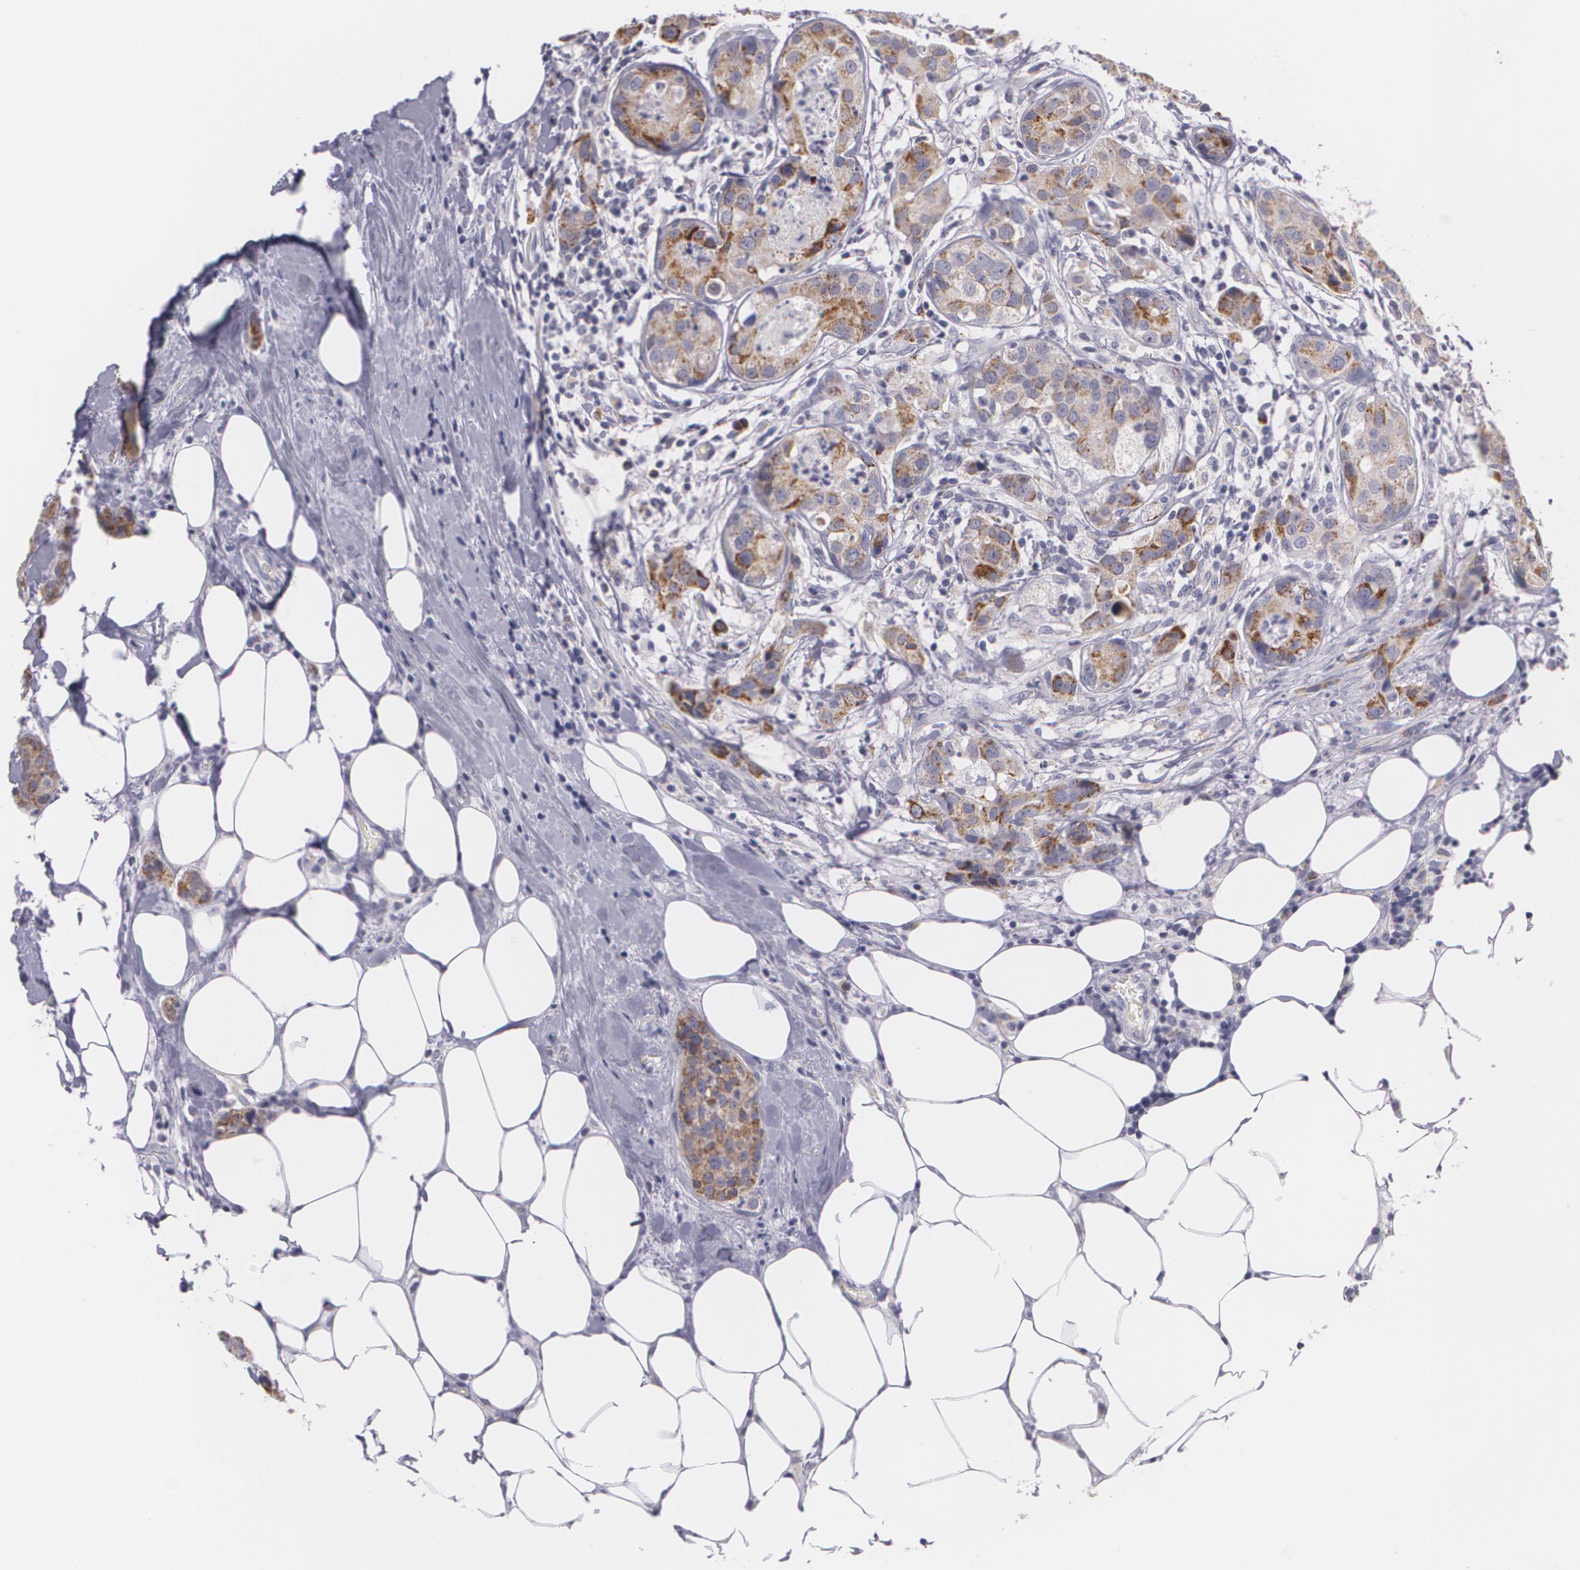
{"staining": {"intensity": "moderate", "quantity": "25%-75%", "location": "cytoplasmic/membranous"}, "tissue": "breast cancer", "cell_type": "Tumor cells", "image_type": "cancer", "snomed": [{"axis": "morphology", "description": "Duct carcinoma"}, {"axis": "topography", "description": "Breast"}], "caption": "IHC (DAB) staining of human breast cancer (invasive ductal carcinoma) exhibits moderate cytoplasmic/membranous protein staining in about 25%-75% of tumor cells.", "gene": "CILK1", "patient": {"sex": "female", "age": 45}}